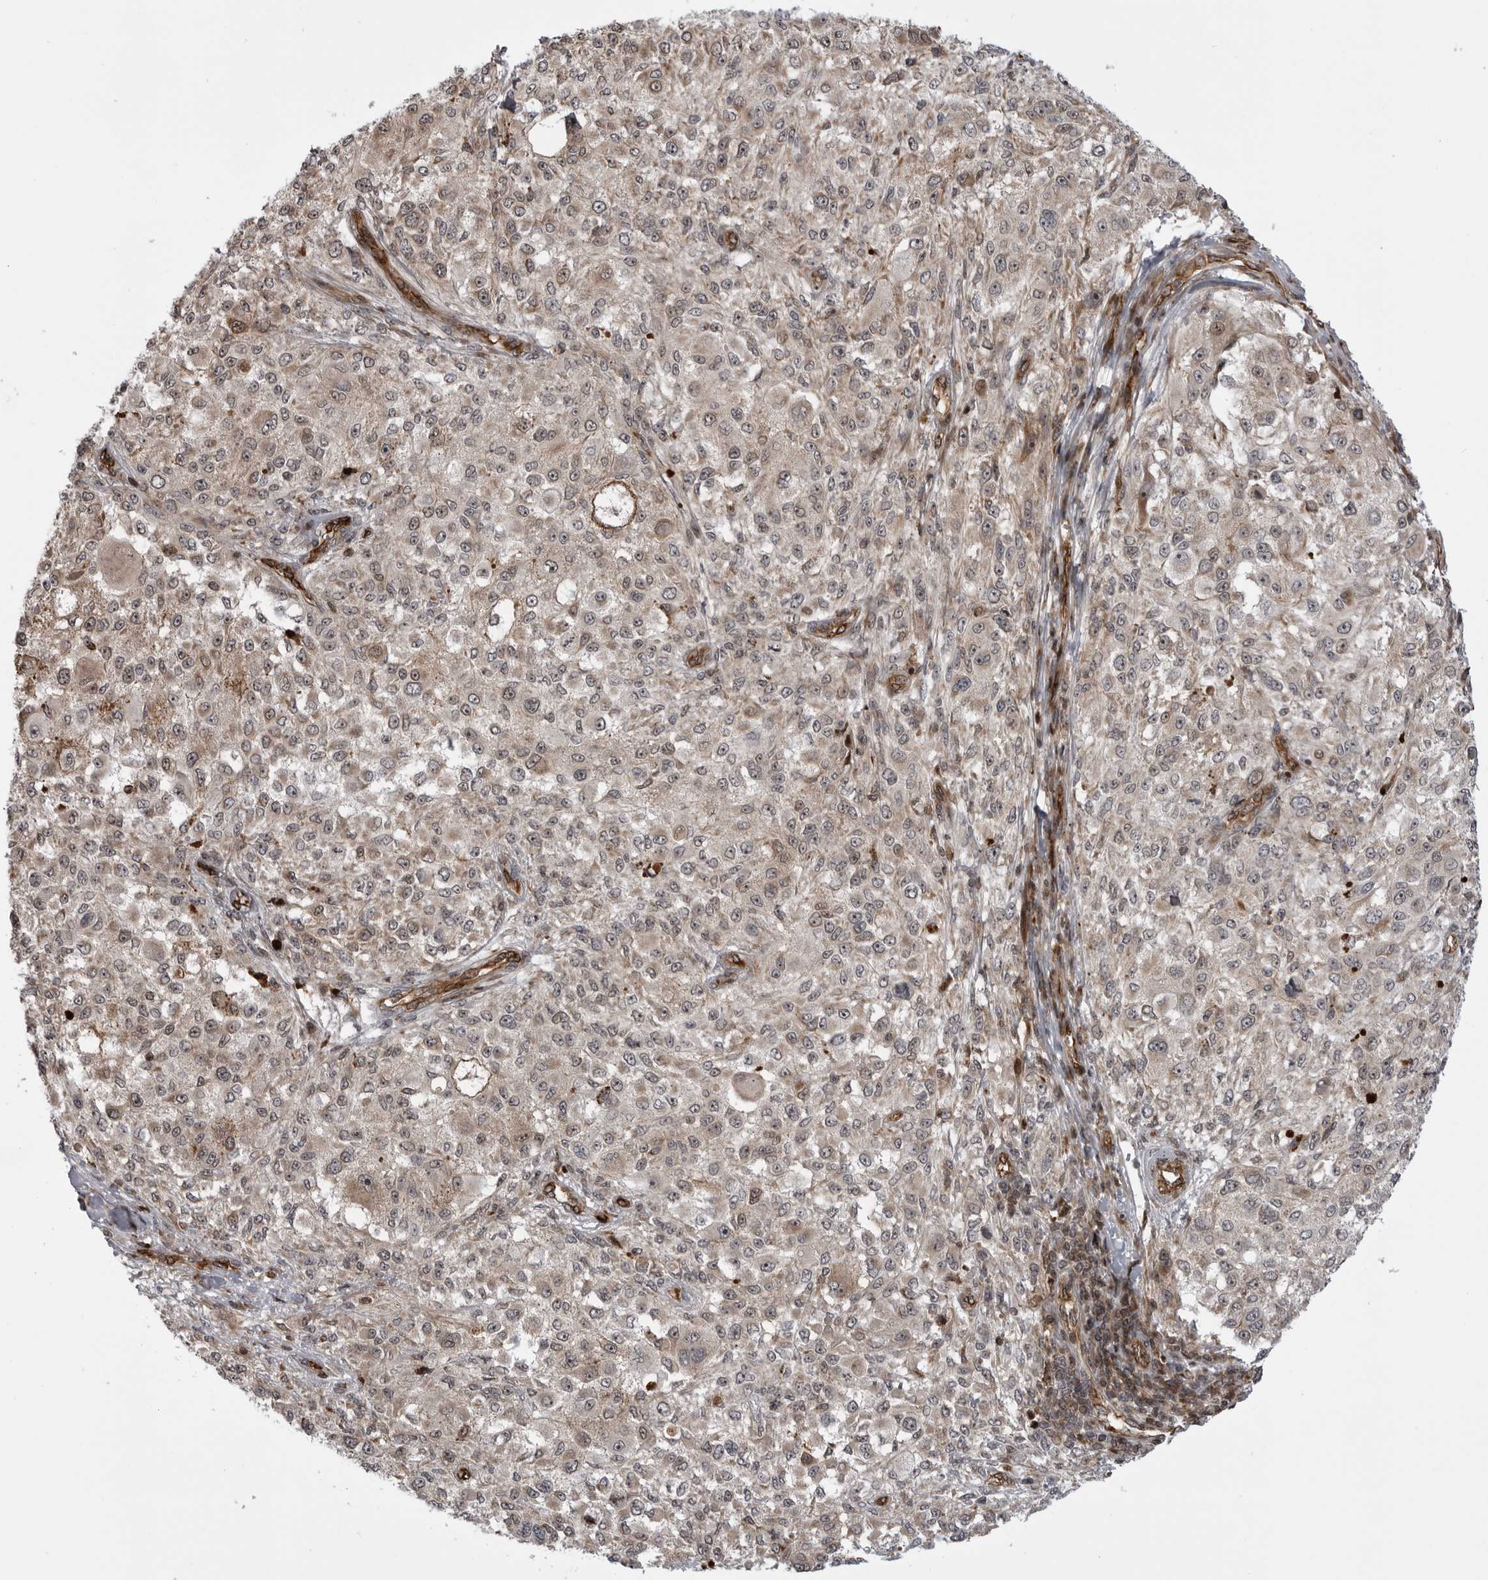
{"staining": {"intensity": "weak", "quantity": "25%-75%", "location": "cytoplasmic/membranous"}, "tissue": "melanoma", "cell_type": "Tumor cells", "image_type": "cancer", "snomed": [{"axis": "morphology", "description": "Necrosis, NOS"}, {"axis": "morphology", "description": "Malignant melanoma, NOS"}, {"axis": "topography", "description": "Skin"}], "caption": "Immunohistochemical staining of human melanoma exhibits low levels of weak cytoplasmic/membranous expression in approximately 25%-75% of tumor cells. The staining was performed using DAB (3,3'-diaminobenzidine), with brown indicating positive protein expression. Nuclei are stained blue with hematoxylin.", "gene": "ABL1", "patient": {"sex": "female", "age": 87}}